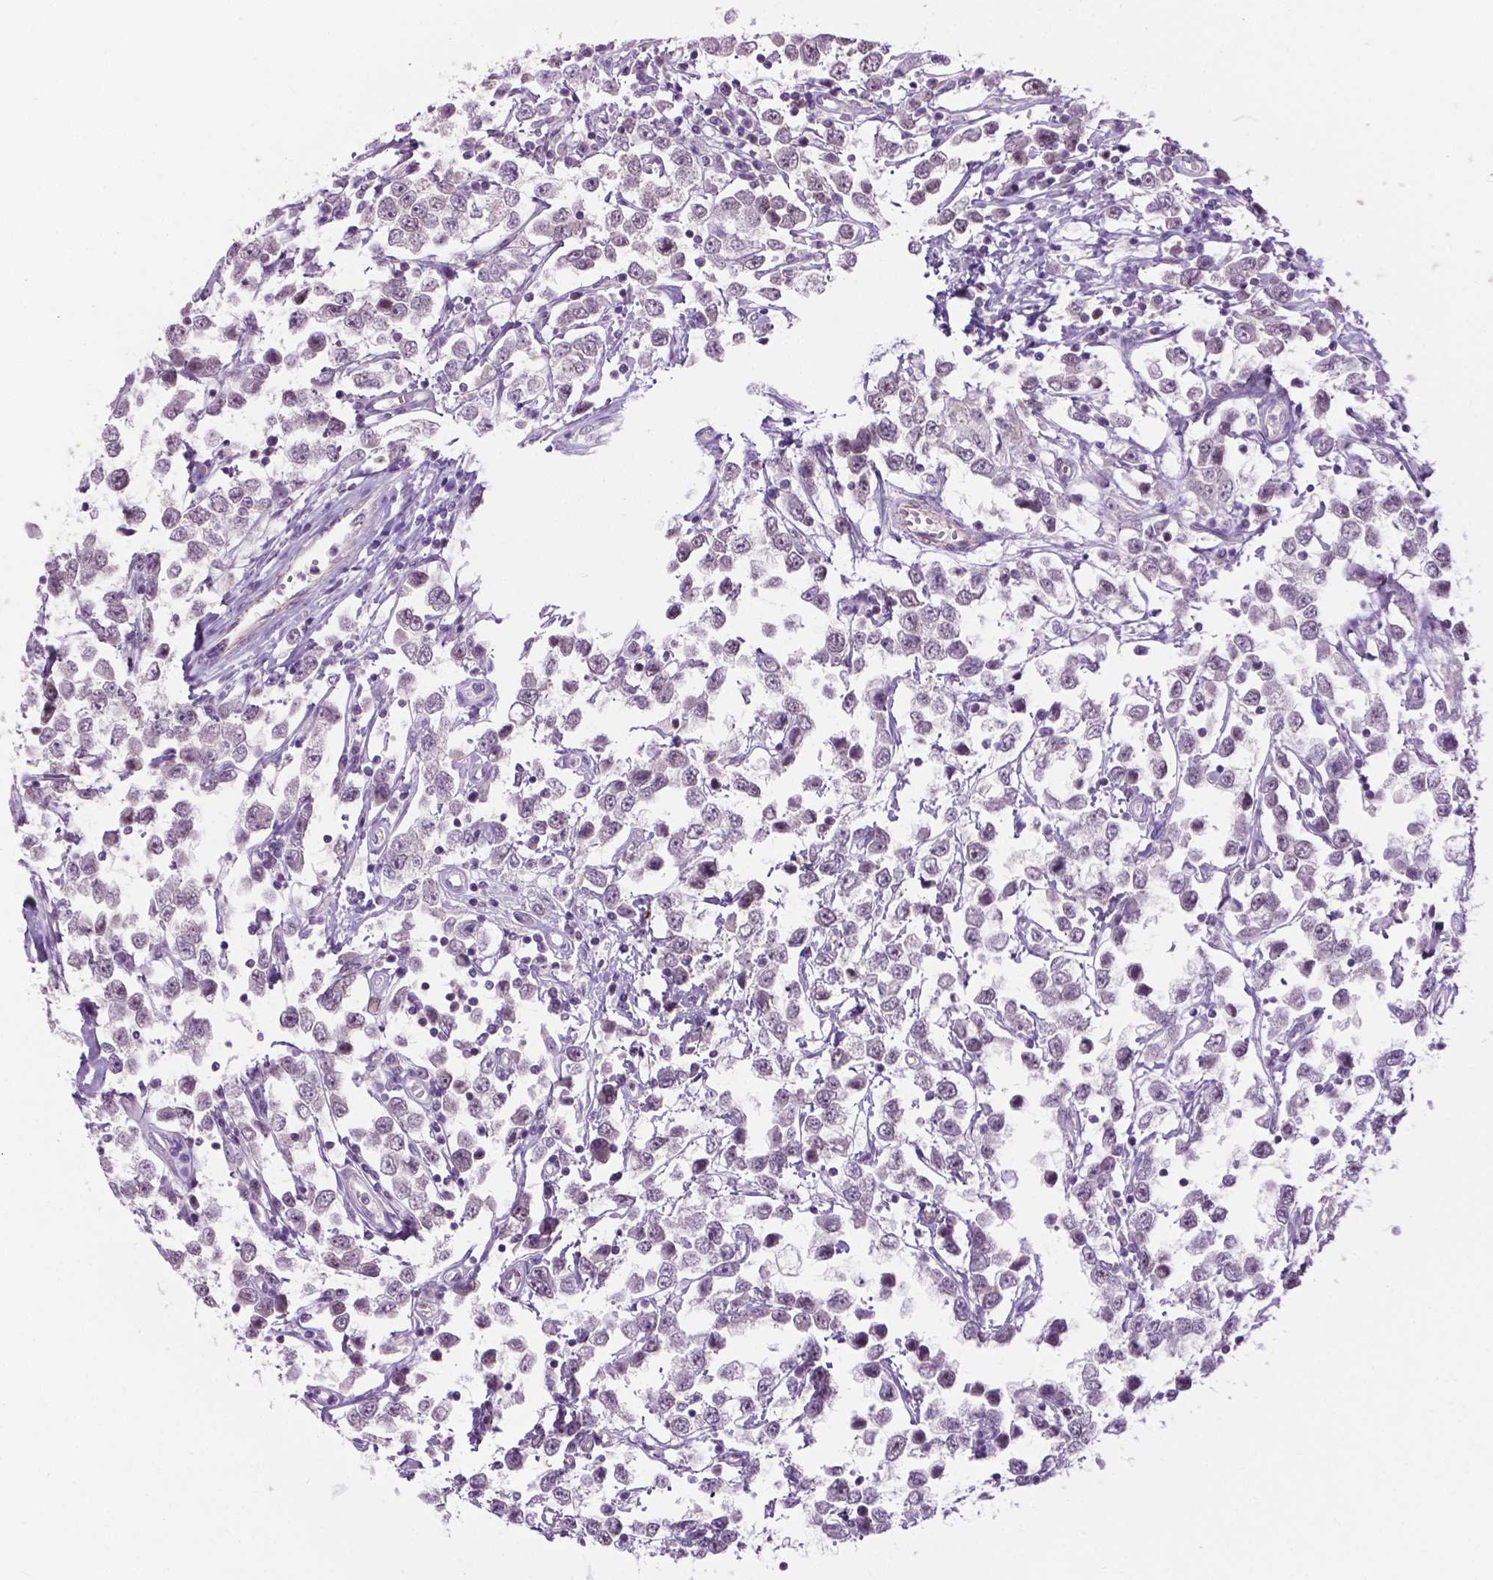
{"staining": {"intensity": "negative", "quantity": "none", "location": "none"}, "tissue": "testis cancer", "cell_type": "Tumor cells", "image_type": "cancer", "snomed": [{"axis": "morphology", "description": "Seminoma, NOS"}, {"axis": "topography", "description": "Testis"}], "caption": "DAB immunohistochemical staining of human testis cancer shows no significant expression in tumor cells. (Brightfield microscopy of DAB (3,3'-diaminobenzidine) immunohistochemistry (IHC) at high magnification).", "gene": "DENND4A", "patient": {"sex": "male", "age": 34}}